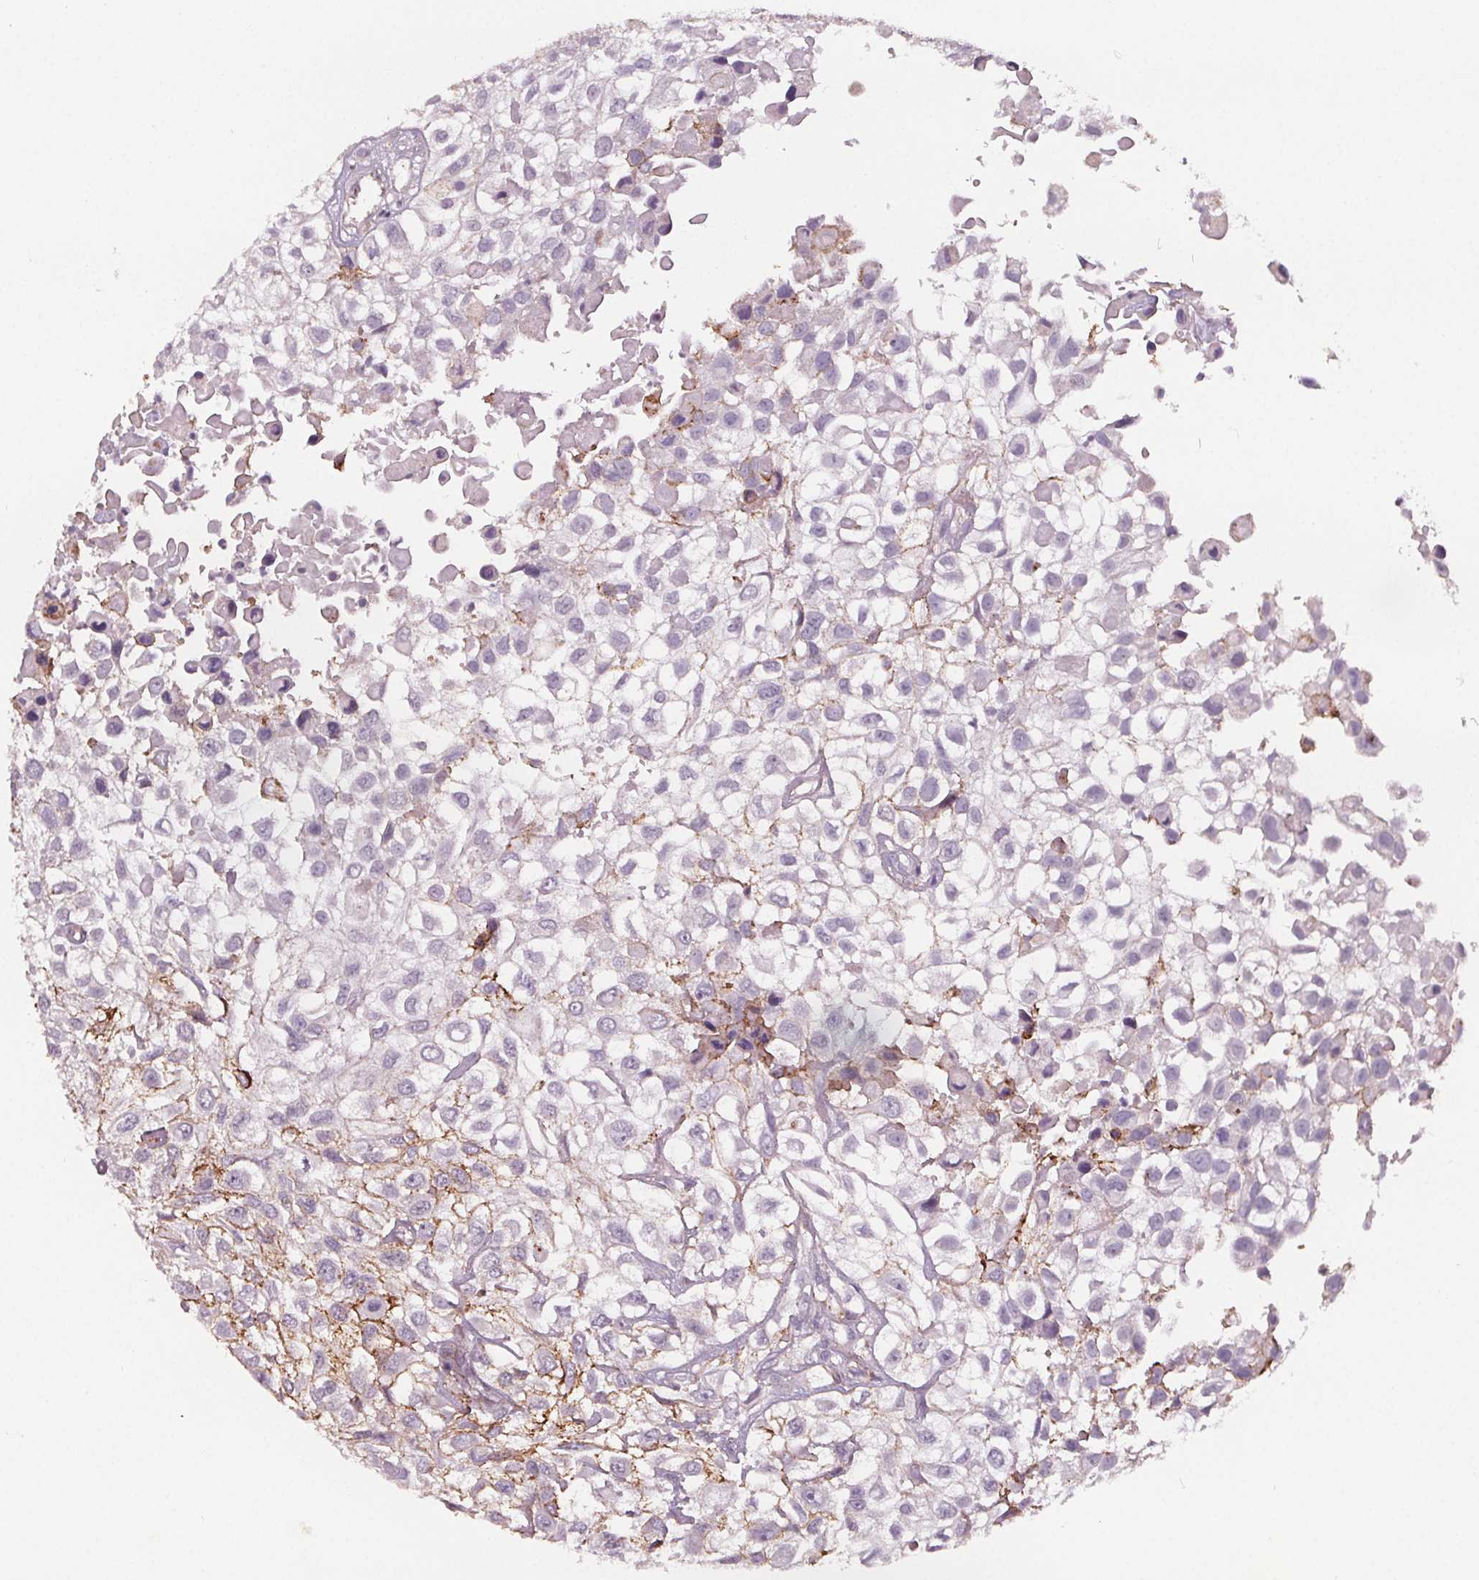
{"staining": {"intensity": "moderate", "quantity": "<25%", "location": "cytoplasmic/membranous"}, "tissue": "urothelial cancer", "cell_type": "Tumor cells", "image_type": "cancer", "snomed": [{"axis": "morphology", "description": "Urothelial carcinoma, High grade"}, {"axis": "topography", "description": "Urinary bladder"}], "caption": "High-grade urothelial carcinoma stained for a protein (brown) exhibits moderate cytoplasmic/membranous positive staining in approximately <25% of tumor cells.", "gene": "ATP1A1", "patient": {"sex": "male", "age": 56}}